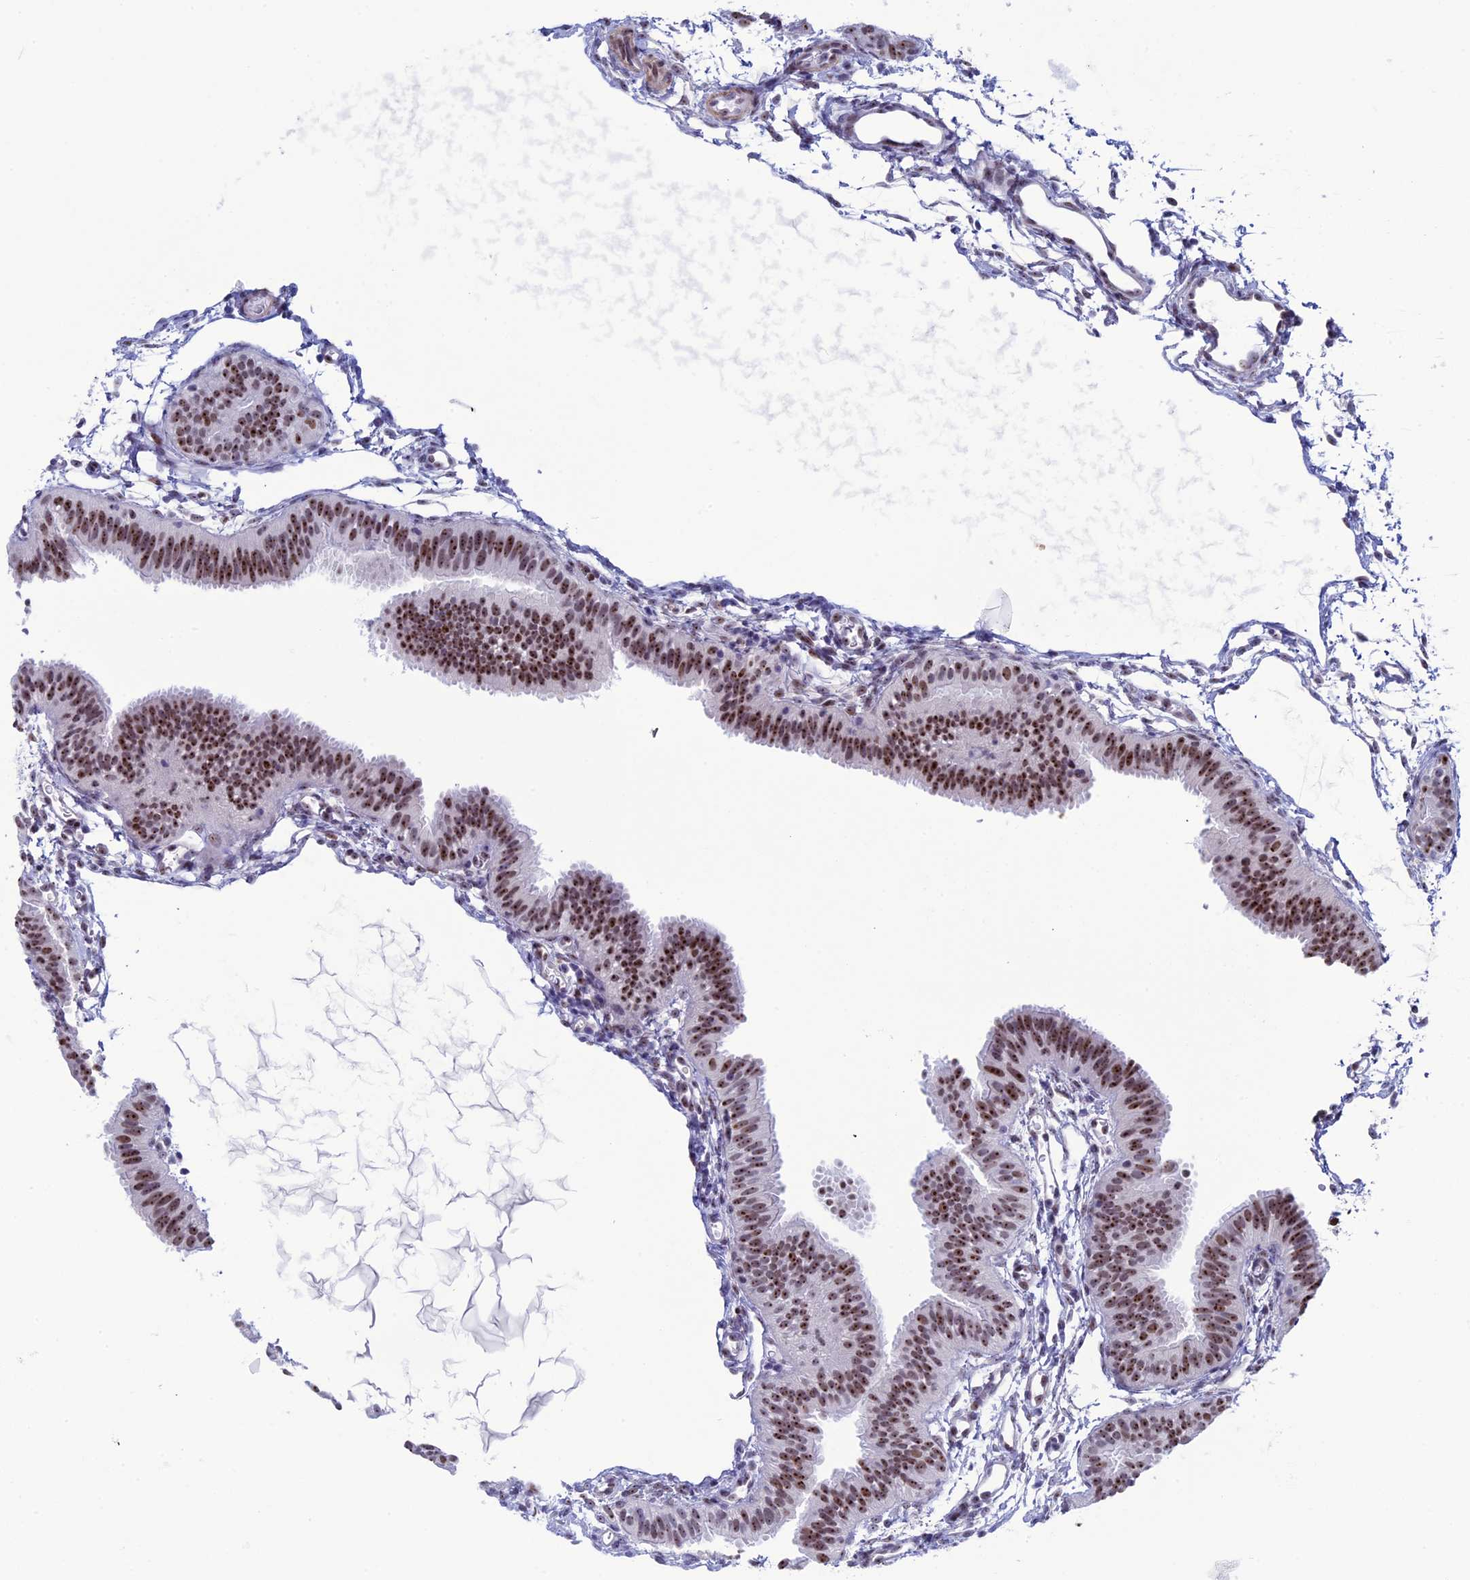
{"staining": {"intensity": "strong", "quantity": ">75%", "location": "nuclear"}, "tissue": "fallopian tube", "cell_type": "Glandular cells", "image_type": "normal", "snomed": [{"axis": "morphology", "description": "Normal tissue, NOS"}, {"axis": "topography", "description": "Fallopian tube"}], "caption": "An image showing strong nuclear positivity in about >75% of glandular cells in unremarkable fallopian tube, as visualized by brown immunohistochemical staining.", "gene": "CCDC86", "patient": {"sex": "female", "age": 35}}